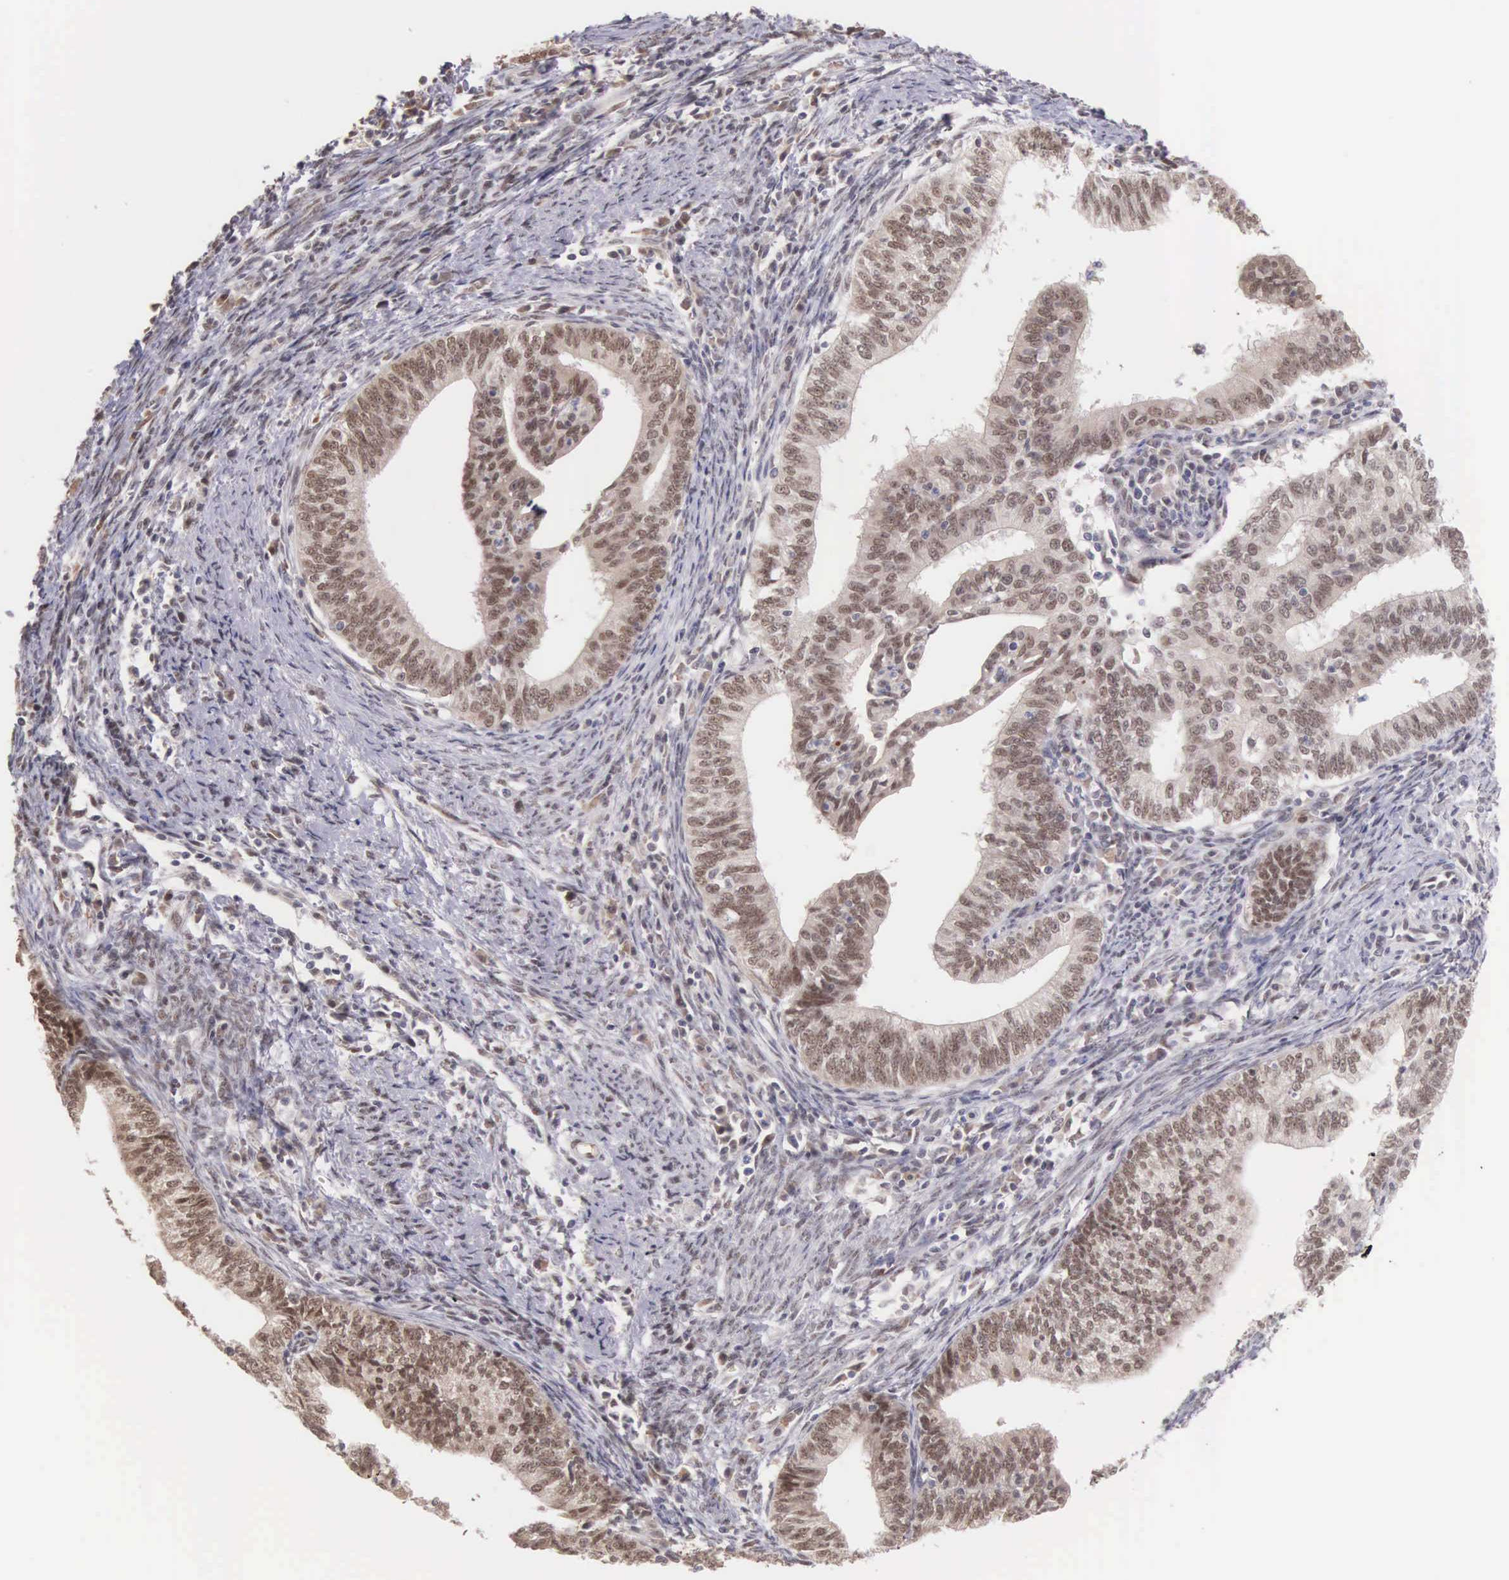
{"staining": {"intensity": "weak", "quantity": "<25%", "location": "nuclear"}, "tissue": "endometrial cancer", "cell_type": "Tumor cells", "image_type": "cancer", "snomed": [{"axis": "morphology", "description": "Adenocarcinoma, NOS"}, {"axis": "topography", "description": "Endometrium"}], "caption": "Immunohistochemistry image of neoplastic tissue: human adenocarcinoma (endometrial) stained with DAB (3,3'-diaminobenzidine) displays no significant protein positivity in tumor cells.", "gene": "HMGXB4", "patient": {"sex": "female", "age": 66}}